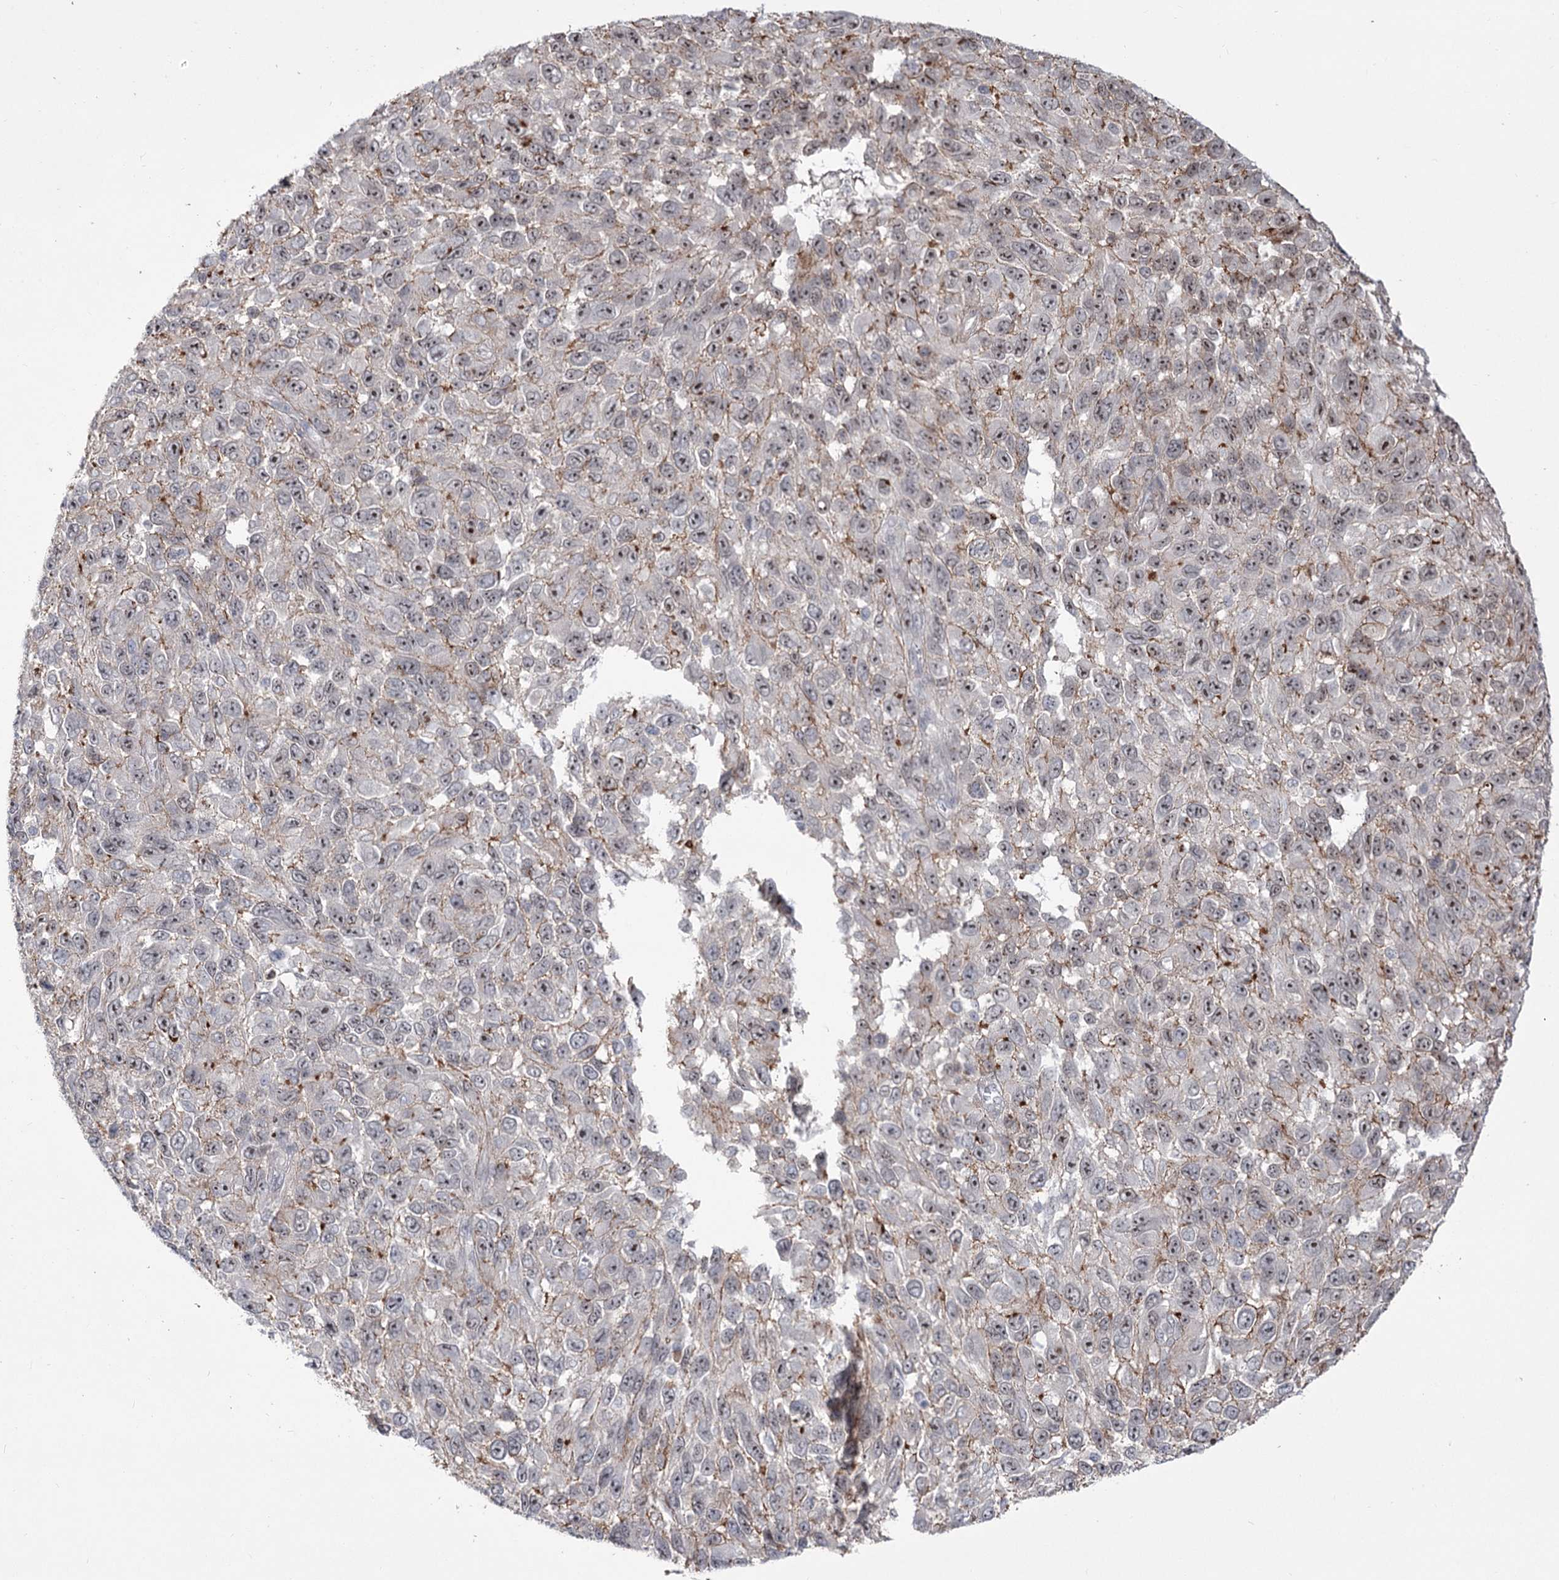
{"staining": {"intensity": "negative", "quantity": "none", "location": "none"}, "tissue": "melanoma", "cell_type": "Tumor cells", "image_type": "cancer", "snomed": [{"axis": "morphology", "description": "Malignant melanoma, NOS"}, {"axis": "topography", "description": "Skin"}], "caption": "DAB (3,3'-diaminobenzidine) immunohistochemical staining of malignant melanoma displays no significant staining in tumor cells.", "gene": "ZSCAN23", "patient": {"sex": "female", "age": 96}}